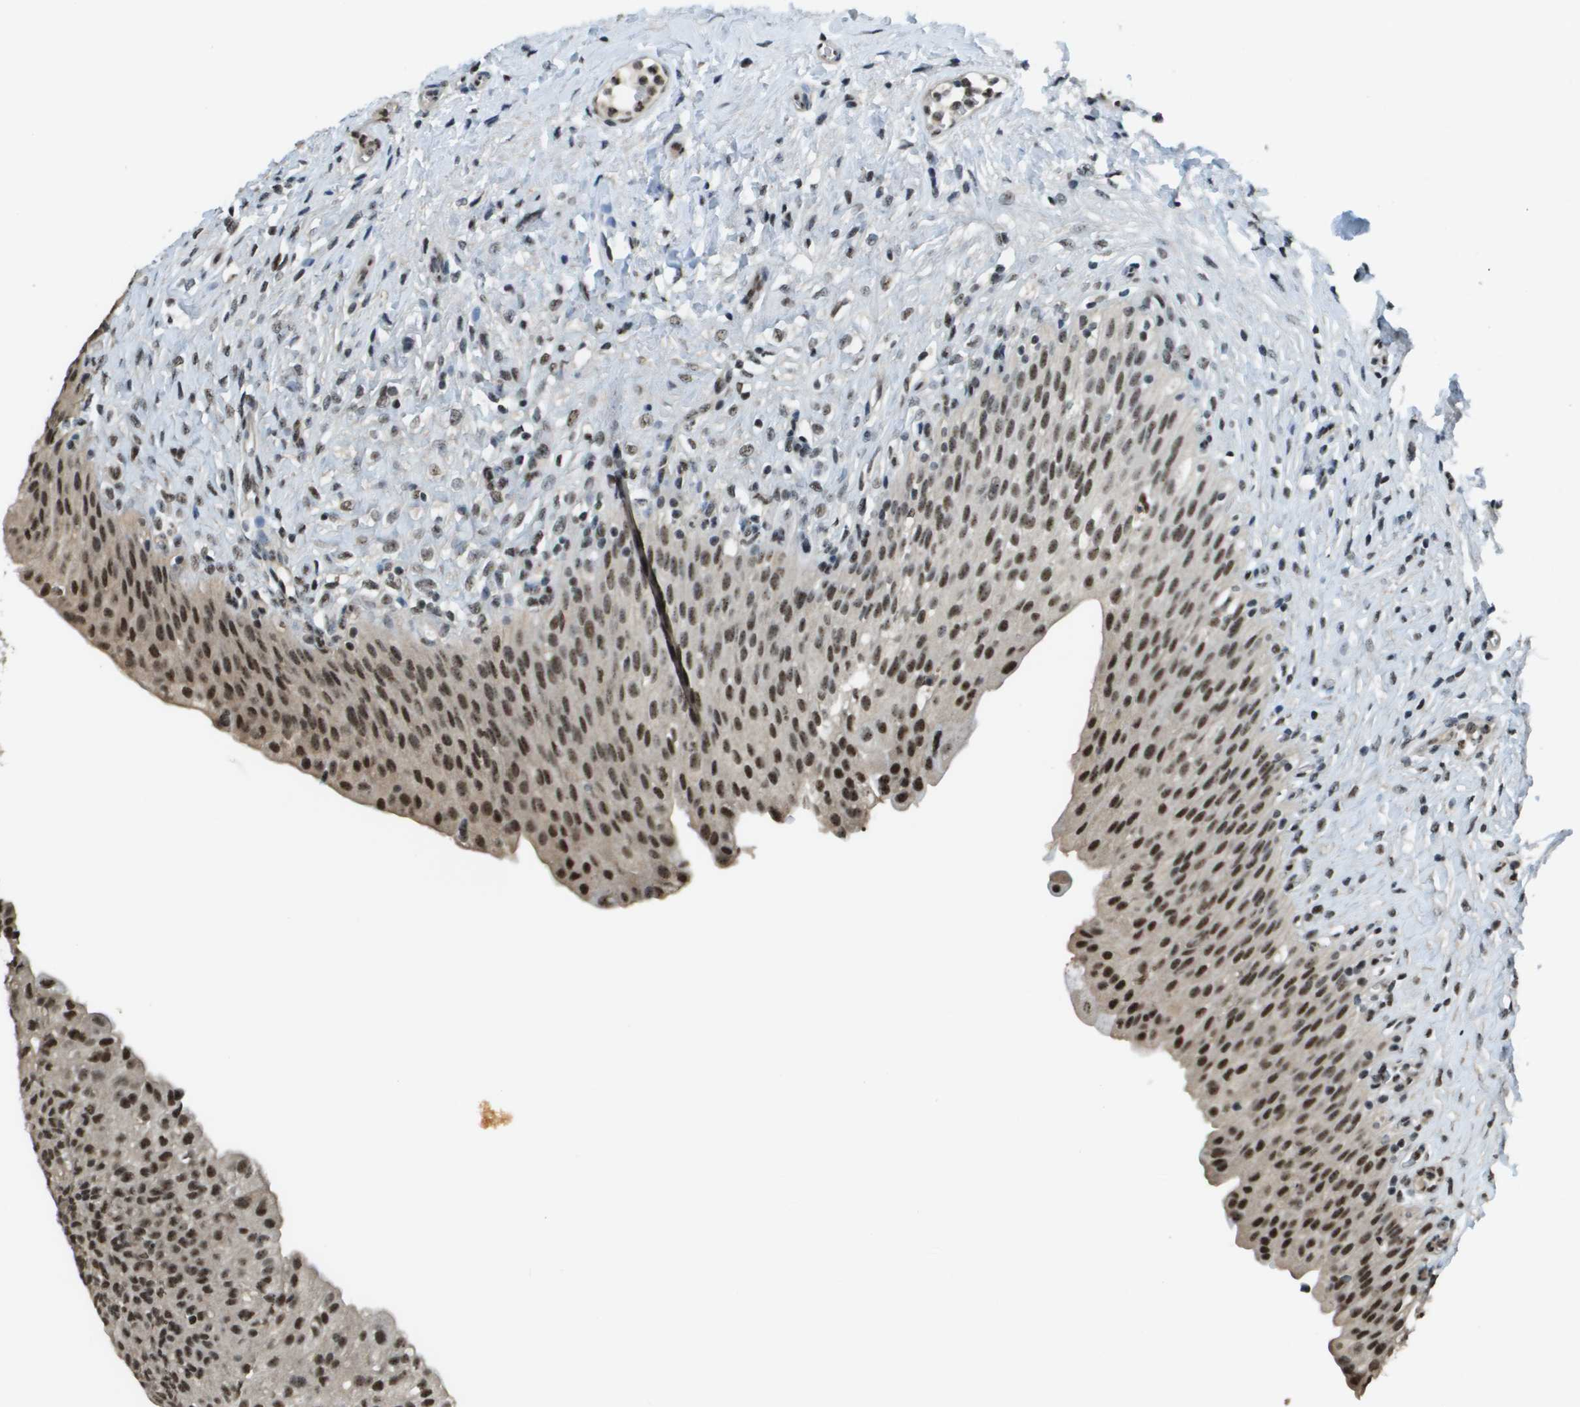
{"staining": {"intensity": "strong", "quantity": ">75%", "location": "nuclear"}, "tissue": "urinary bladder", "cell_type": "Urothelial cells", "image_type": "normal", "snomed": [{"axis": "morphology", "description": "Urothelial carcinoma, High grade"}, {"axis": "topography", "description": "Urinary bladder"}], "caption": "A histopathology image of human urinary bladder stained for a protein shows strong nuclear brown staining in urothelial cells.", "gene": "SP100", "patient": {"sex": "male", "age": 46}}